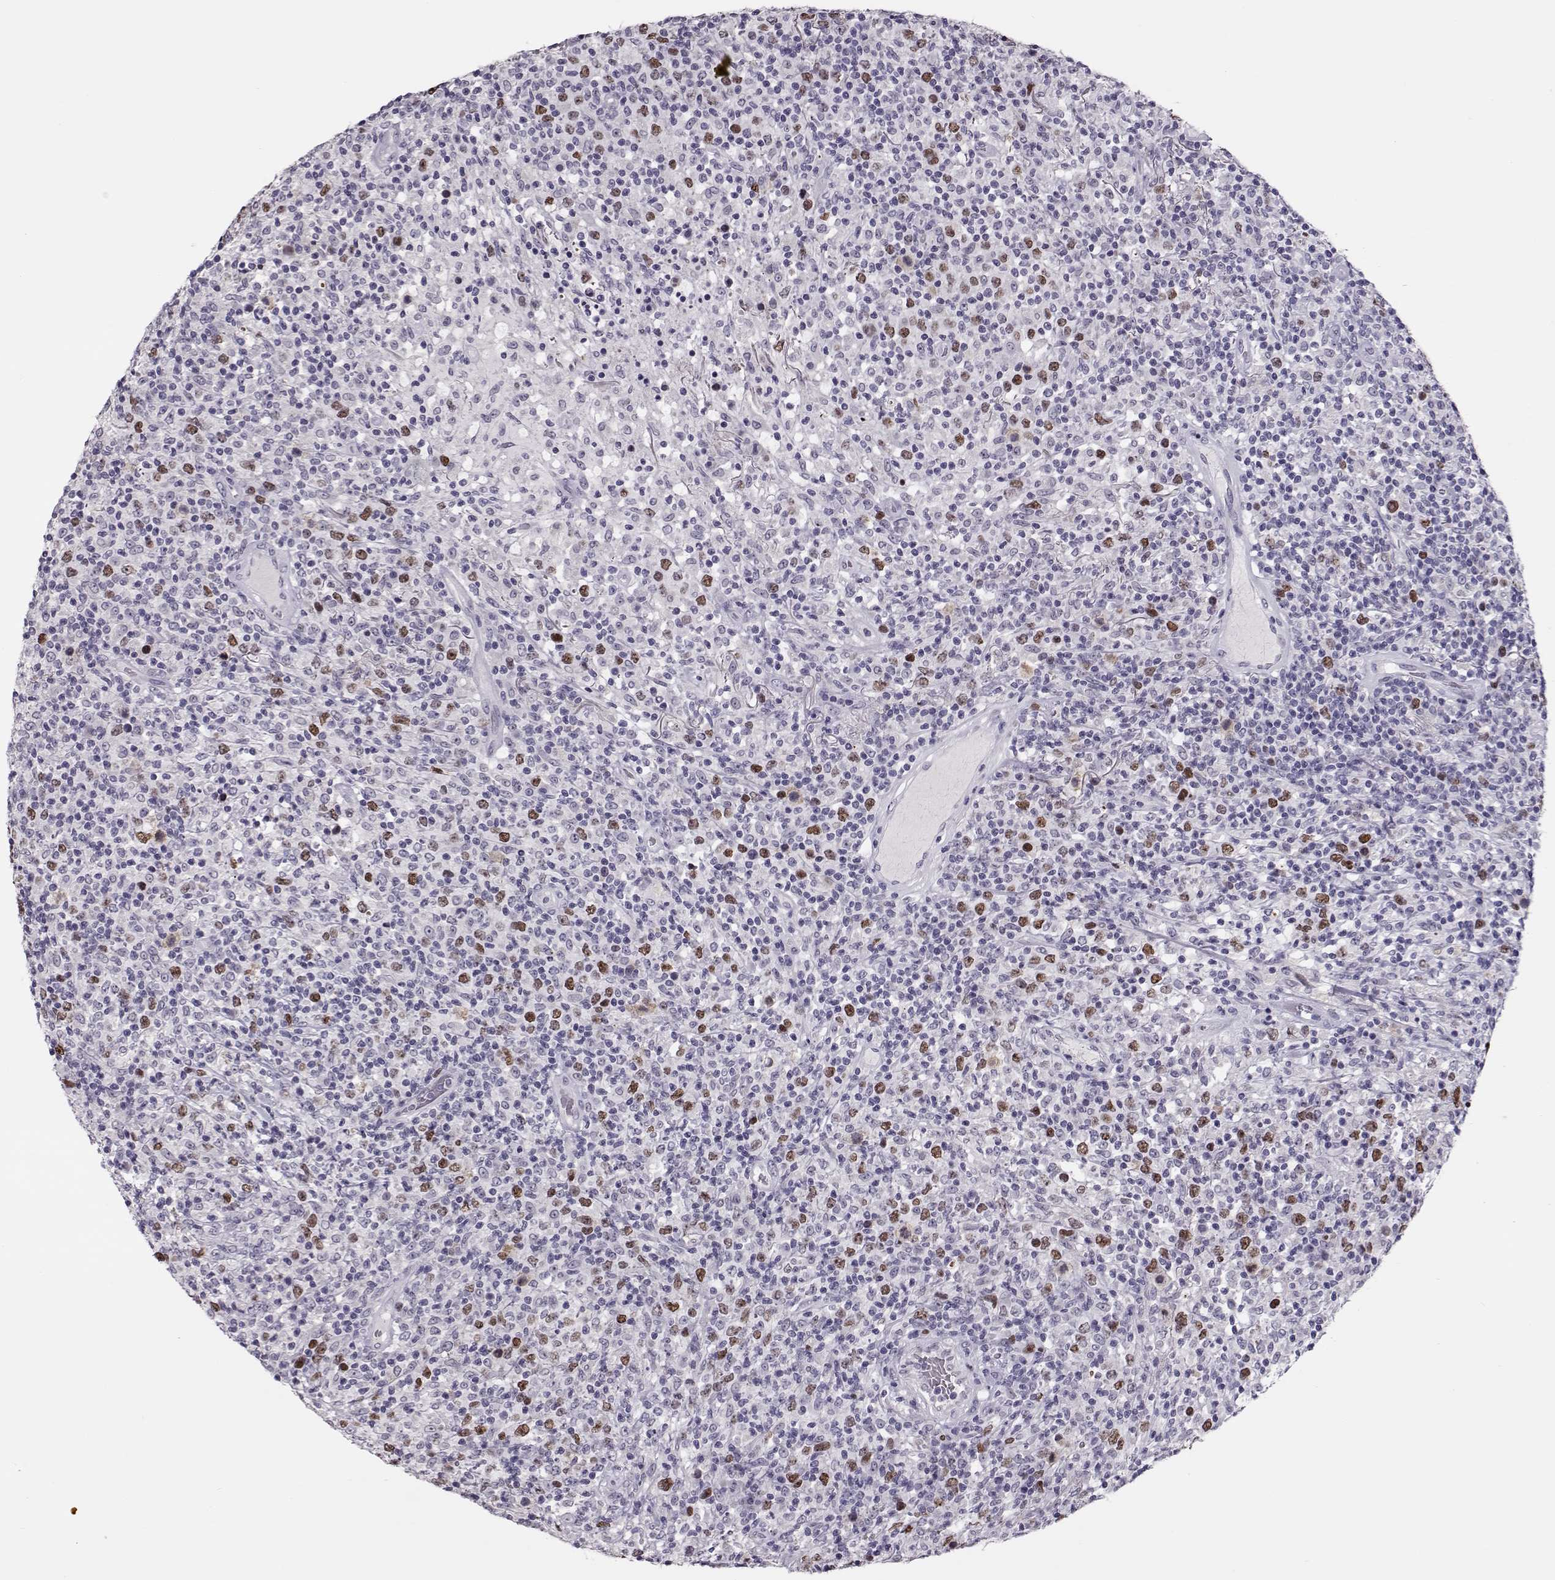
{"staining": {"intensity": "moderate", "quantity": "<25%", "location": "nuclear"}, "tissue": "lymphoma", "cell_type": "Tumor cells", "image_type": "cancer", "snomed": [{"axis": "morphology", "description": "Malignant lymphoma, non-Hodgkin's type, High grade"}, {"axis": "topography", "description": "Lung"}], "caption": "A high-resolution micrograph shows IHC staining of lymphoma, which exhibits moderate nuclear positivity in approximately <25% of tumor cells. (DAB (3,3'-diaminobenzidine) IHC with brightfield microscopy, high magnification).", "gene": "SGO1", "patient": {"sex": "male", "age": 79}}